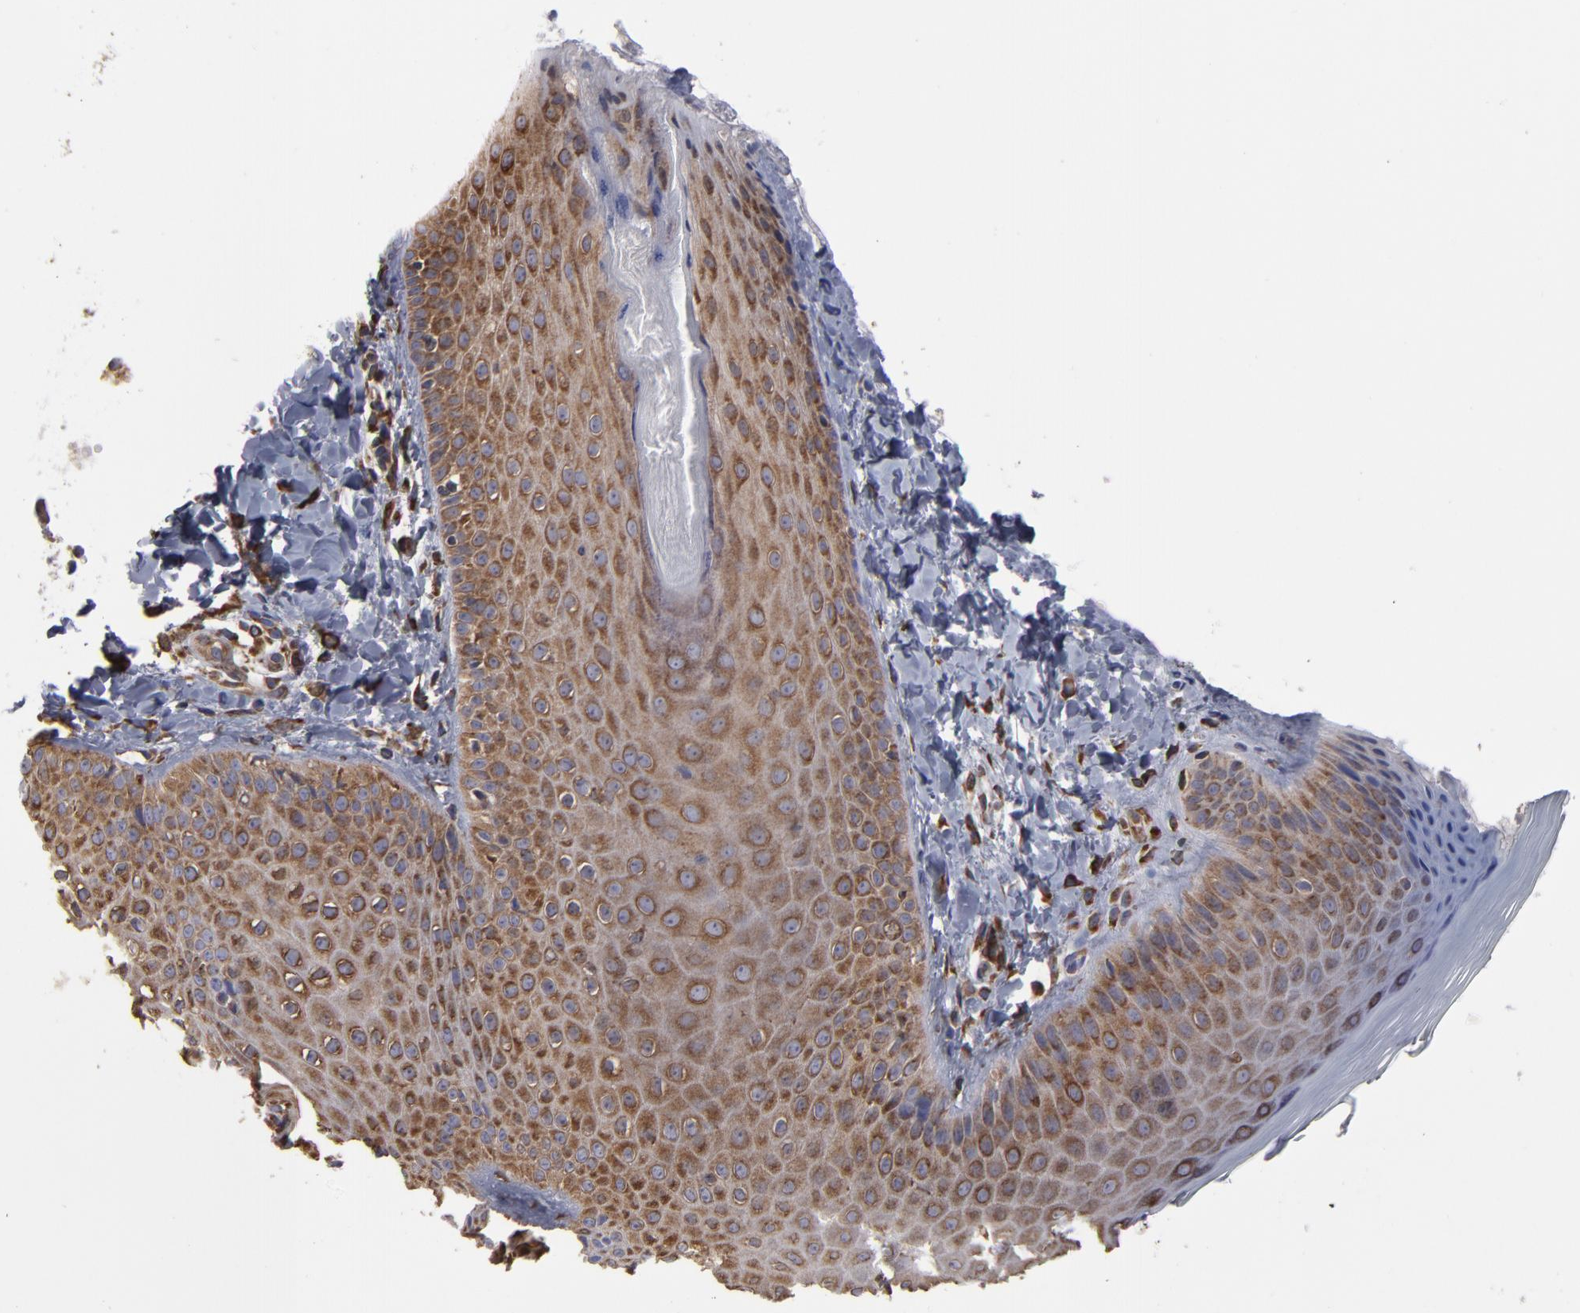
{"staining": {"intensity": "moderate", "quantity": ">75%", "location": "cytoplasmic/membranous"}, "tissue": "skin", "cell_type": "Epidermal cells", "image_type": "normal", "snomed": [{"axis": "morphology", "description": "Normal tissue, NOS"}, {"axis": "morphology", "description": "Inflammation, NOS"}, {"axis": "topography", "description": "Soft tissue"}, {"axis": "topography", "description": "Anal"}], "caption": "A high-resolution photomicrograph shows immunohistochemistry (IHC) staining of benign skin, which shows moderate cytoplasmic/membranous expression in about >75% of epidermal cells. (Stains: DAB in brown, nuclei in blue, Microscopy: brightfield microscopy at high magnification).", "gene": "SND1", "patient": {"sex": "female", "age": 15}}